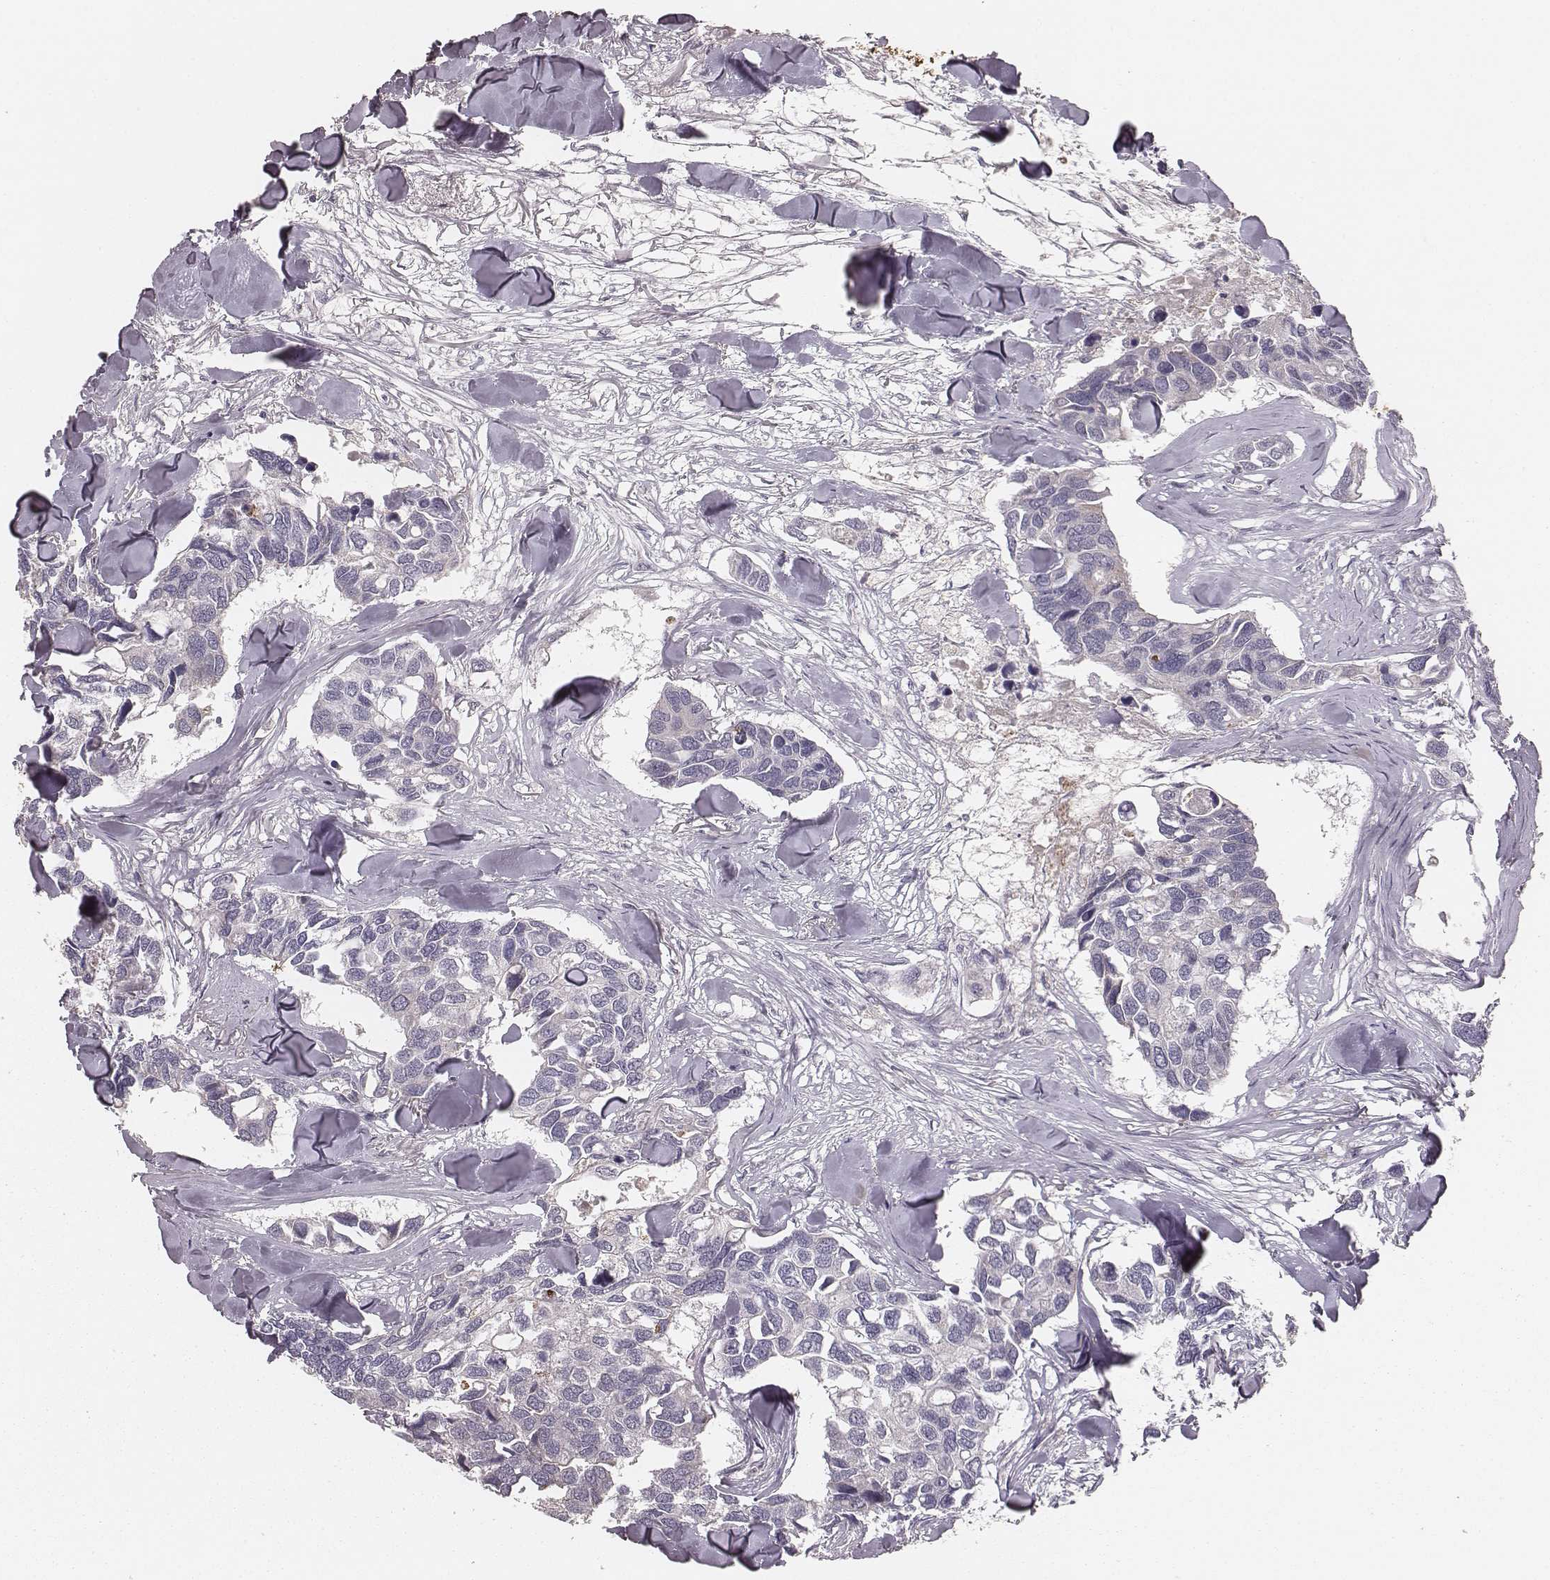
{"staining": {"intensity": "negative", "quantity": "none", "location": "none"}, "tissue": "breast cancer", "cell_type": "Tumor cells", "image_type": "cancer", "snomed": [{"axis": "morphology", "description": "Duct carcinoma"}, {"axis": "topography", "description": "Breast"}], "caption": "IHC micrograph of neoplastic tissue: breast cancer stained with DAB (3,3'-diaminobenzidine) shows no significant protein expression in tumor cells. (DAB (3,3'-diaminobenzidine) immunohistochemistry visualized using brightfield microscopy, high magnification).", "gene": "TUFM", "patient": {"sex": "female", "age": 83}}